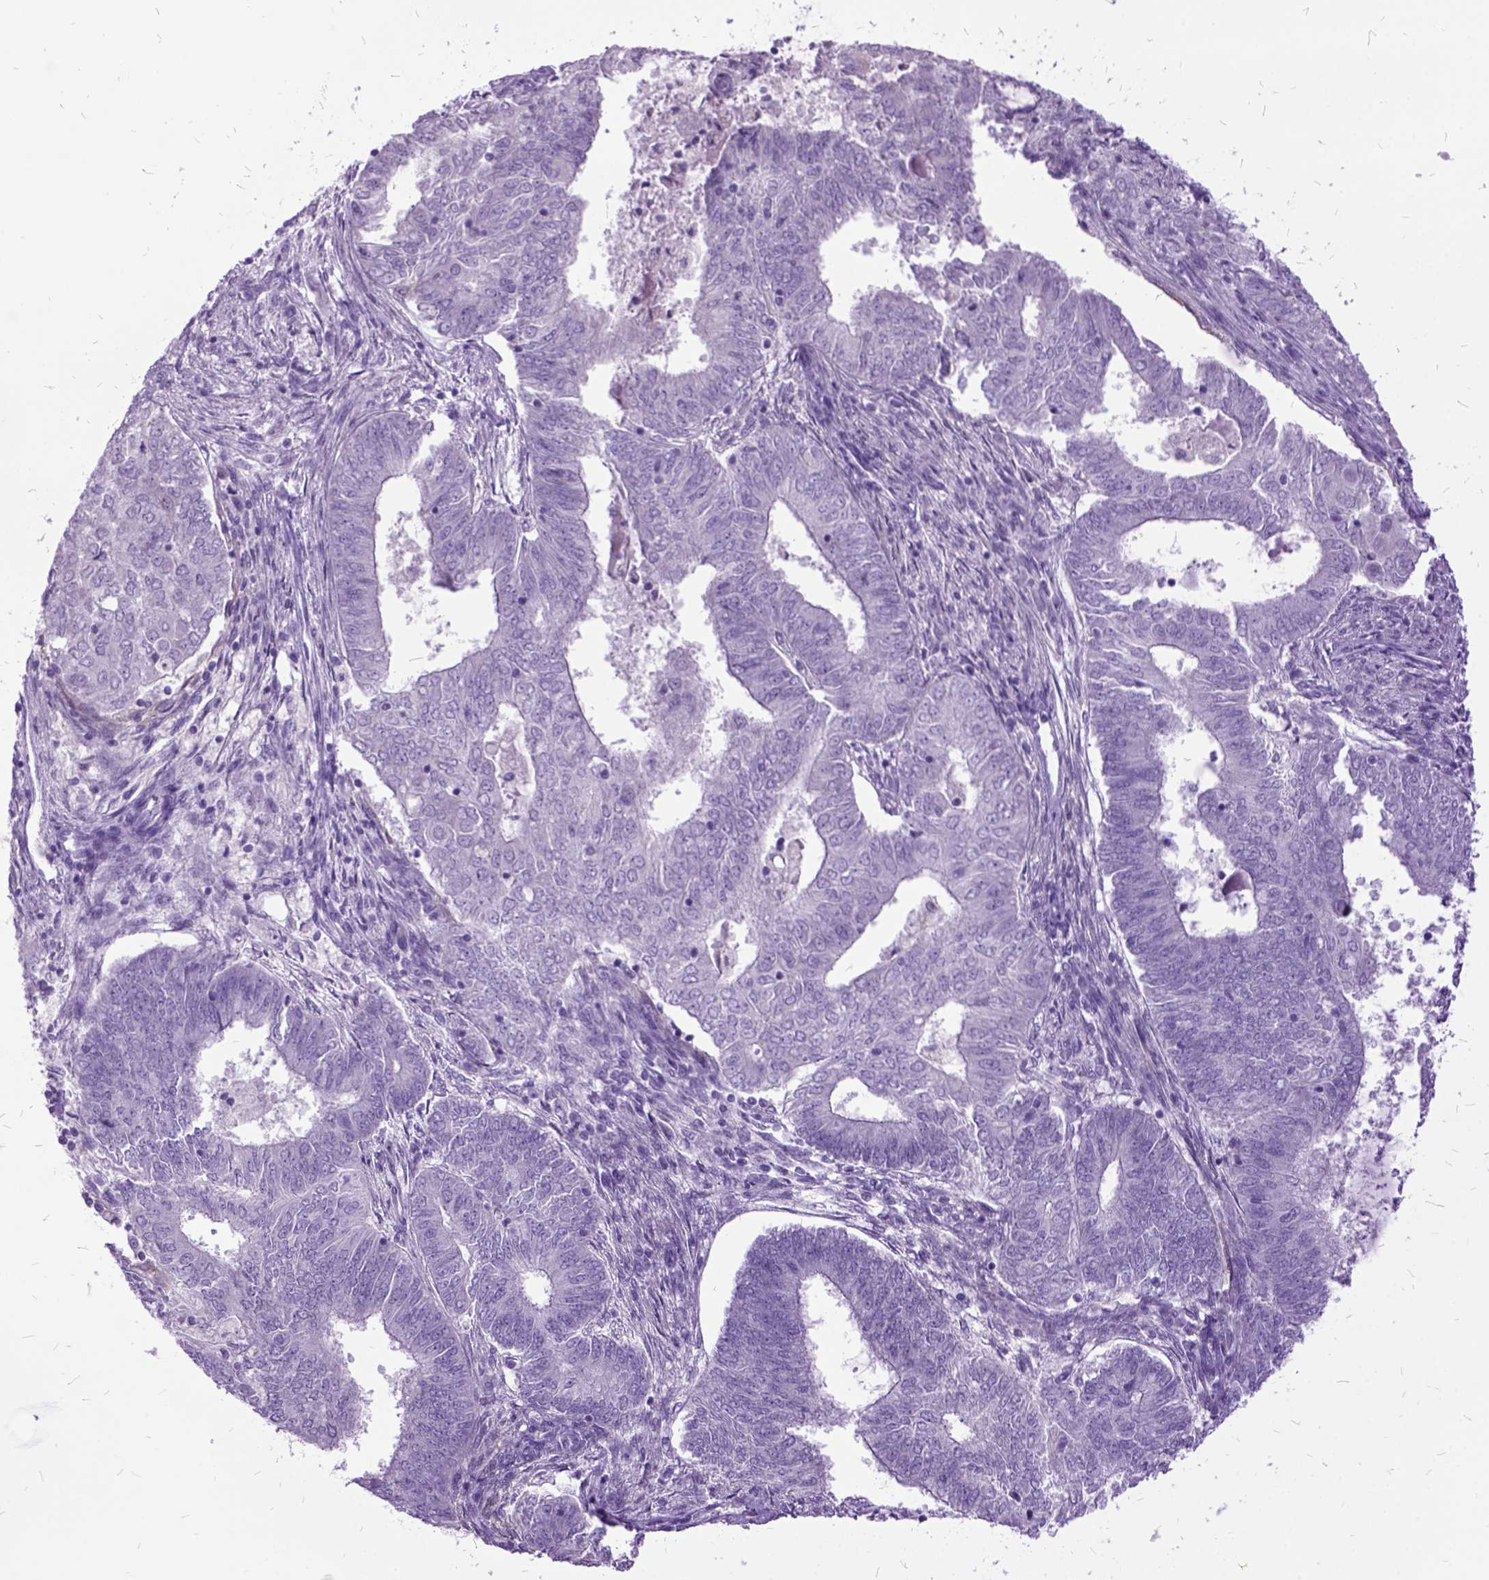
{"staining": {"intensity": "negative", "quantity": "none", "location": "none"}, "tissue": "endometrial cancer", "cell_type": "Tumor cells", "image_type": "cancer", "snomed": [{"axis": "morphology", "description": "Adenocarcinoma, NOS"}, {"axis": "topography", "description": "Endometrium"}], "caption": "A histopathology image of human endometrial adenocarcinoma is negative for staining in tumor cells.", "gene": "MME", "patient": {"sex": "female", "age": 62}}